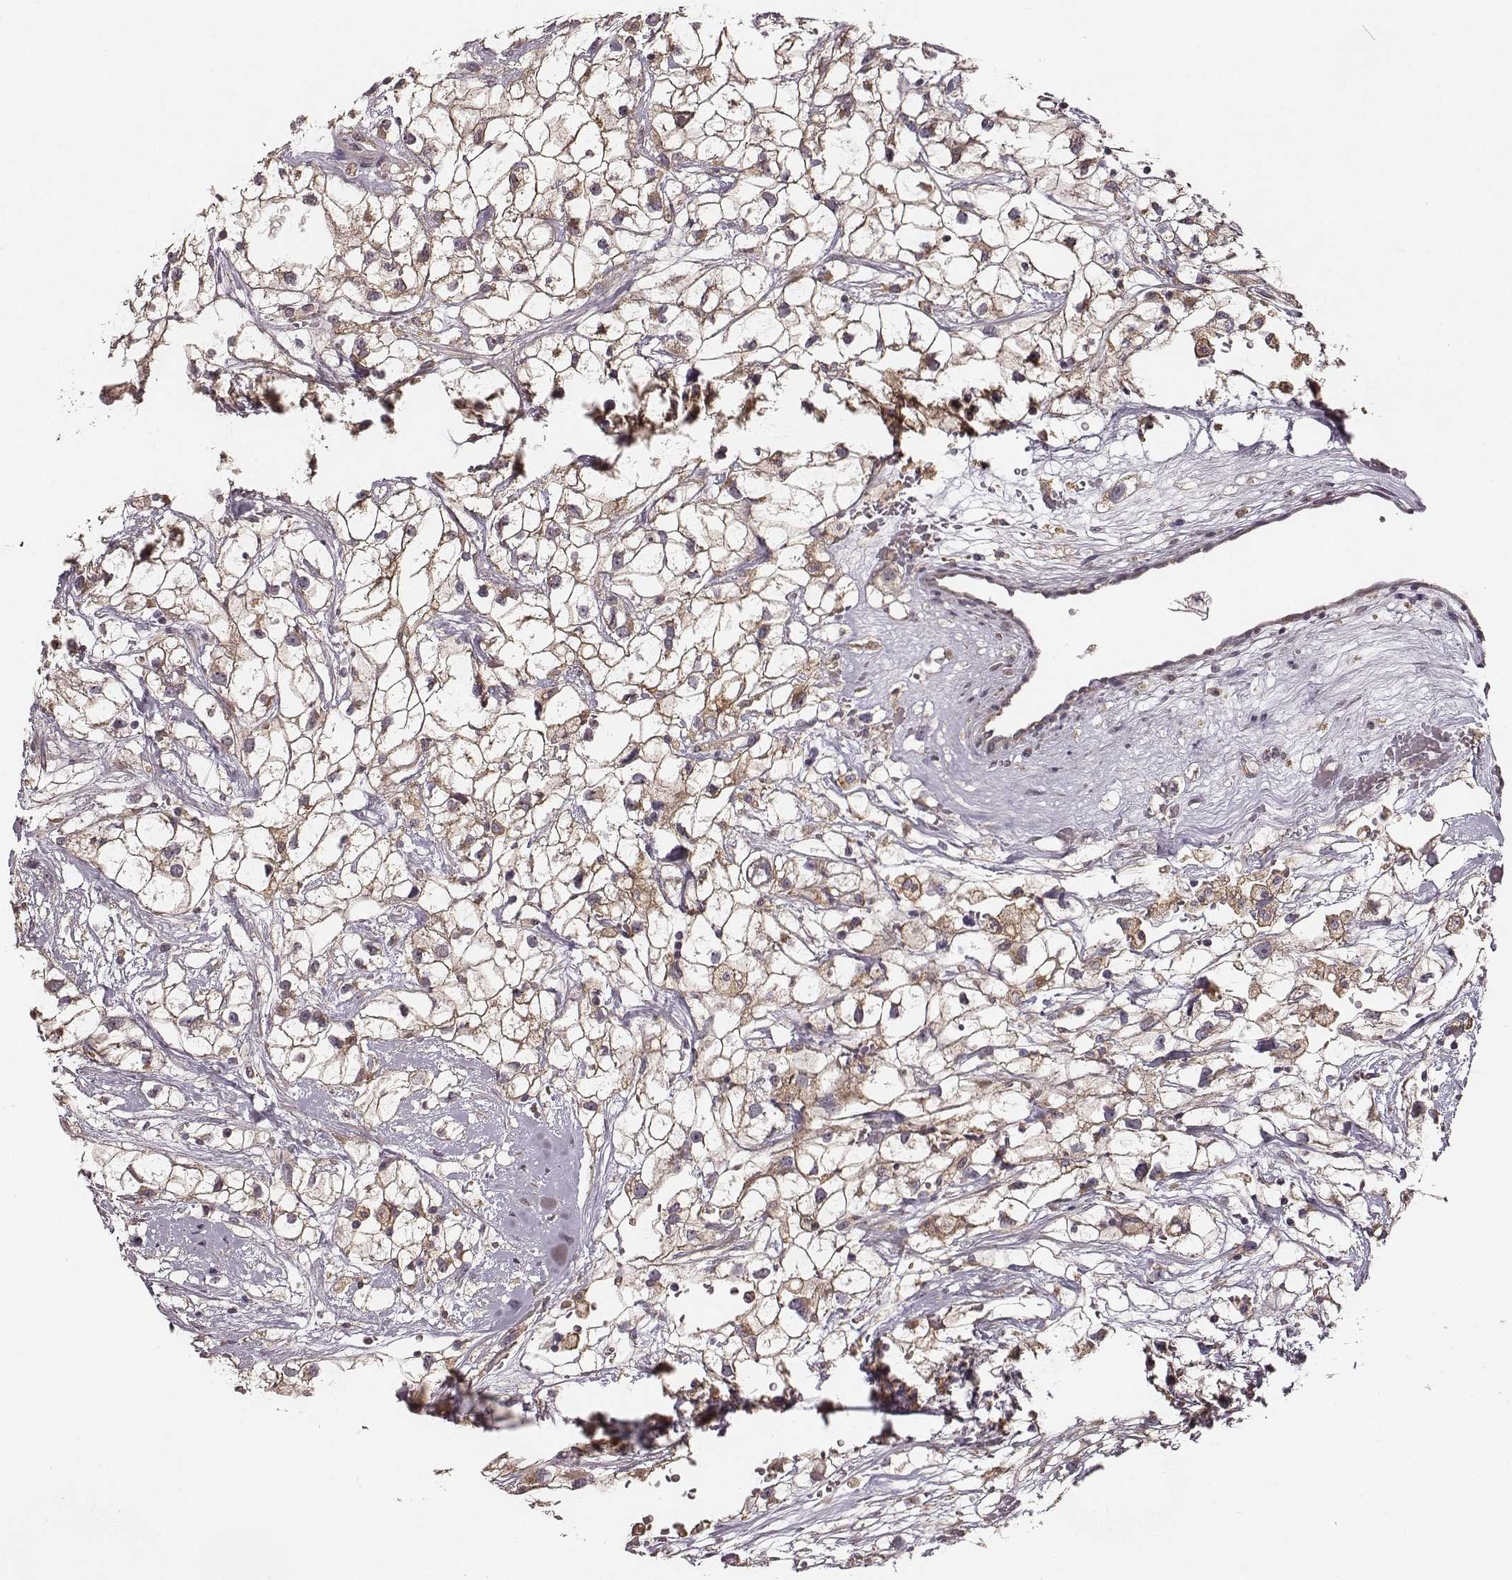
{"staining": {"intensity": "moderate", "quantity": ">75%", "location": "cytoplasmic/membranous"}, "tissue": "renal cancer", "cell_type": "Tumor cells", "image_type": "cancer", "snomed": [{"axis": "morphology", "description": "Adenocarcinoma, NOS"}, {"axis": "topography", "description": "Kidney"}], "caption": "Immunohistochemistry (IHC) photomicrograph of renal cancer stained for a protein (brown), which demonstrates medium levels of moderate cytoplasmic/membranous expression in approximately >75% of tumor cells.", "gene": "VPS26A", "patient": {"sex": "male", "age": 59}}